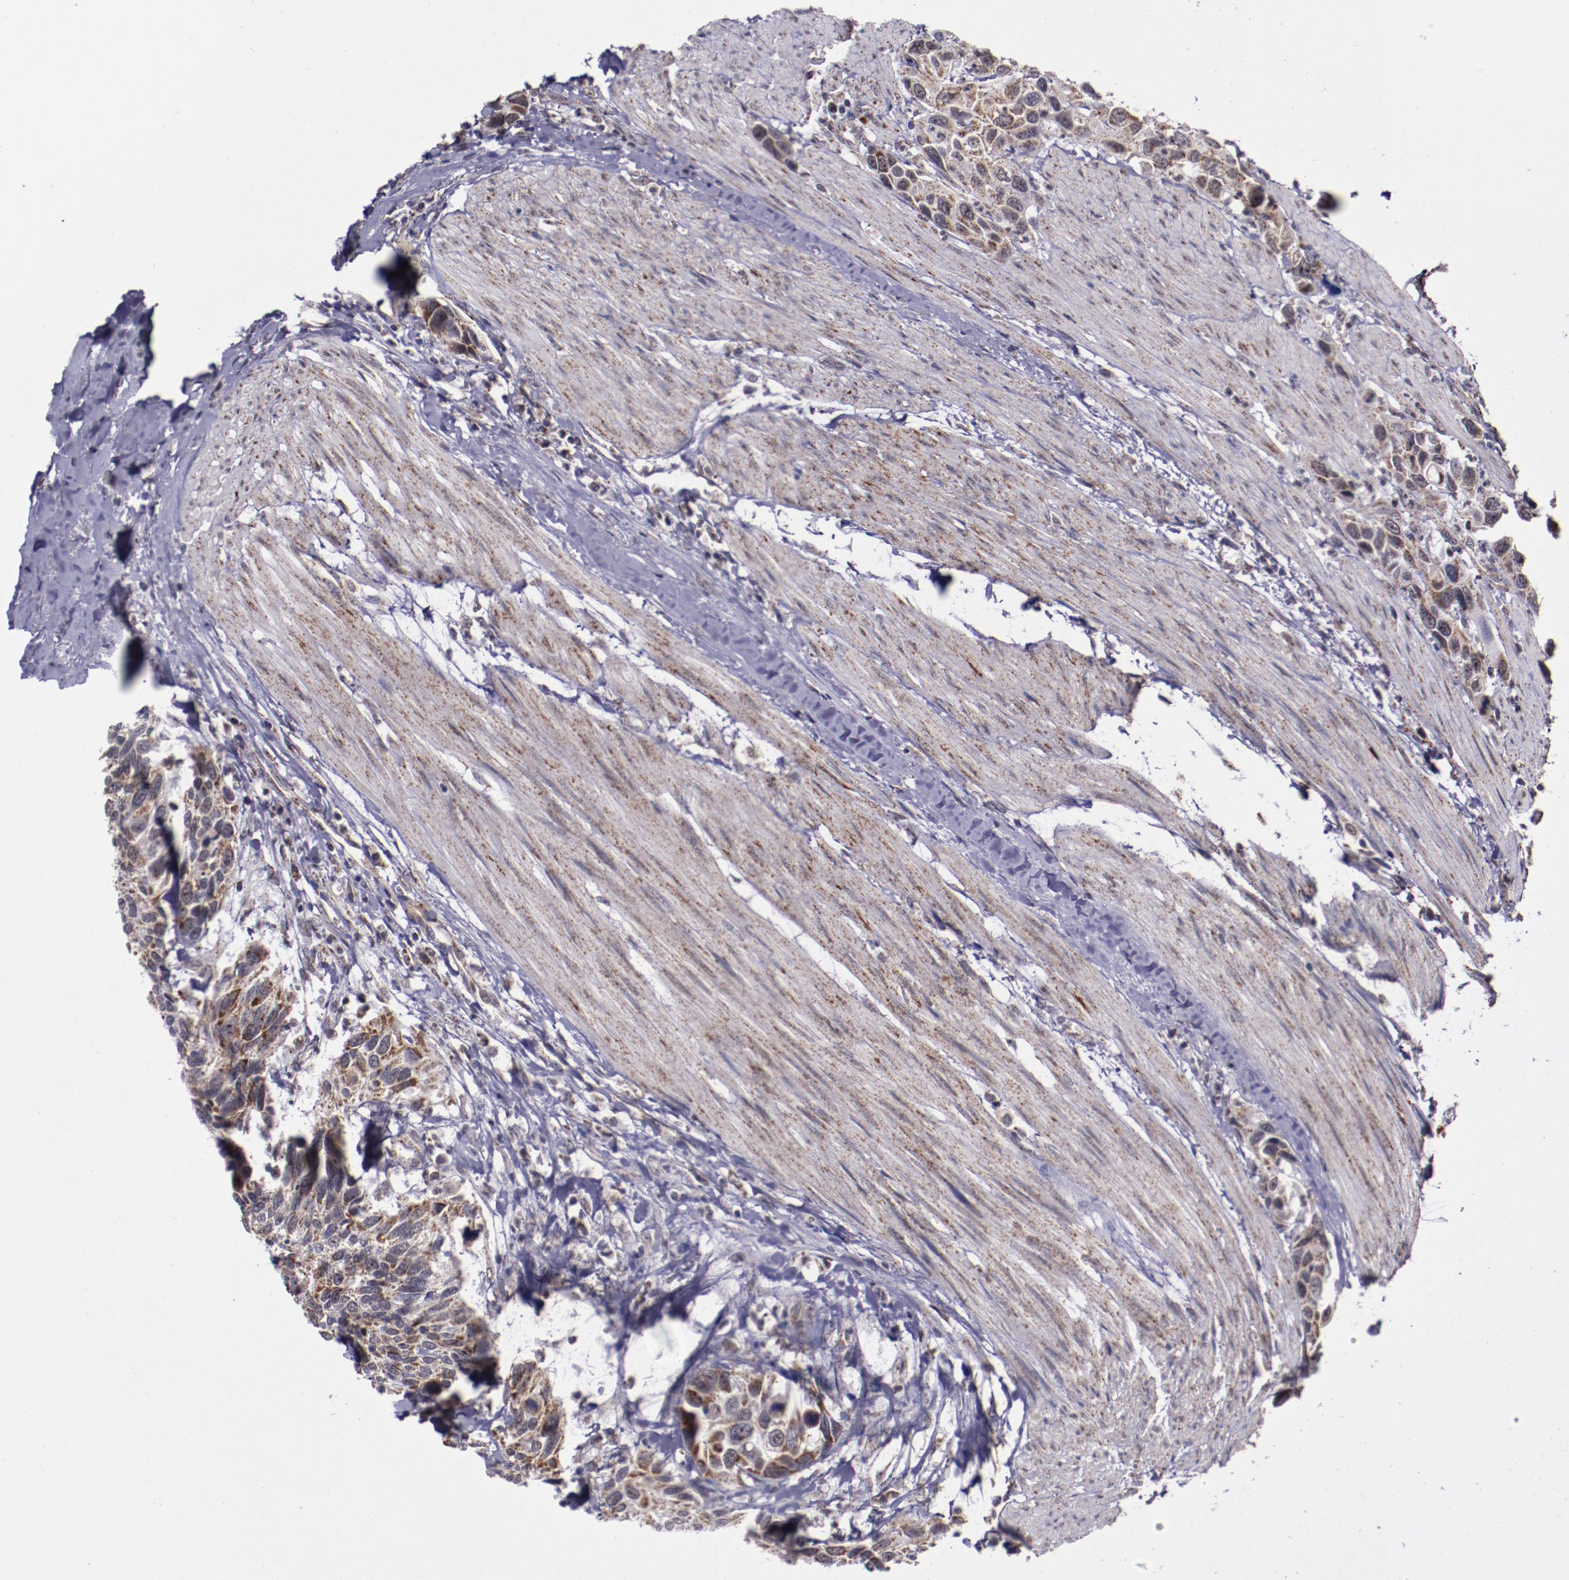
{"staining": {"intensity": "moderate", "quantity": ">75%", "location": "cytoplasmic/membranous"}, "tissue": "urothelial cancer", "cell_type": "Tumor cells", "image_type": "cancer", "snomed": [{"axis": "morphology", "description": "Urothelial carcinoma, High grade"}, {"axis": "topography", "description": "Urinary bladder"}], "caption": "Tumor cells show moderate cytoplasmic/membranous expression in approximately >75% of cells in urothelial cancer. The staining was performed using DAB to visualize the protein expression in brown, while the nuclei were stained in blue with hematoxylin (Magnification: 20x).", "gene": "LONP1", "patient": {"sex": "male", "age": 66}}